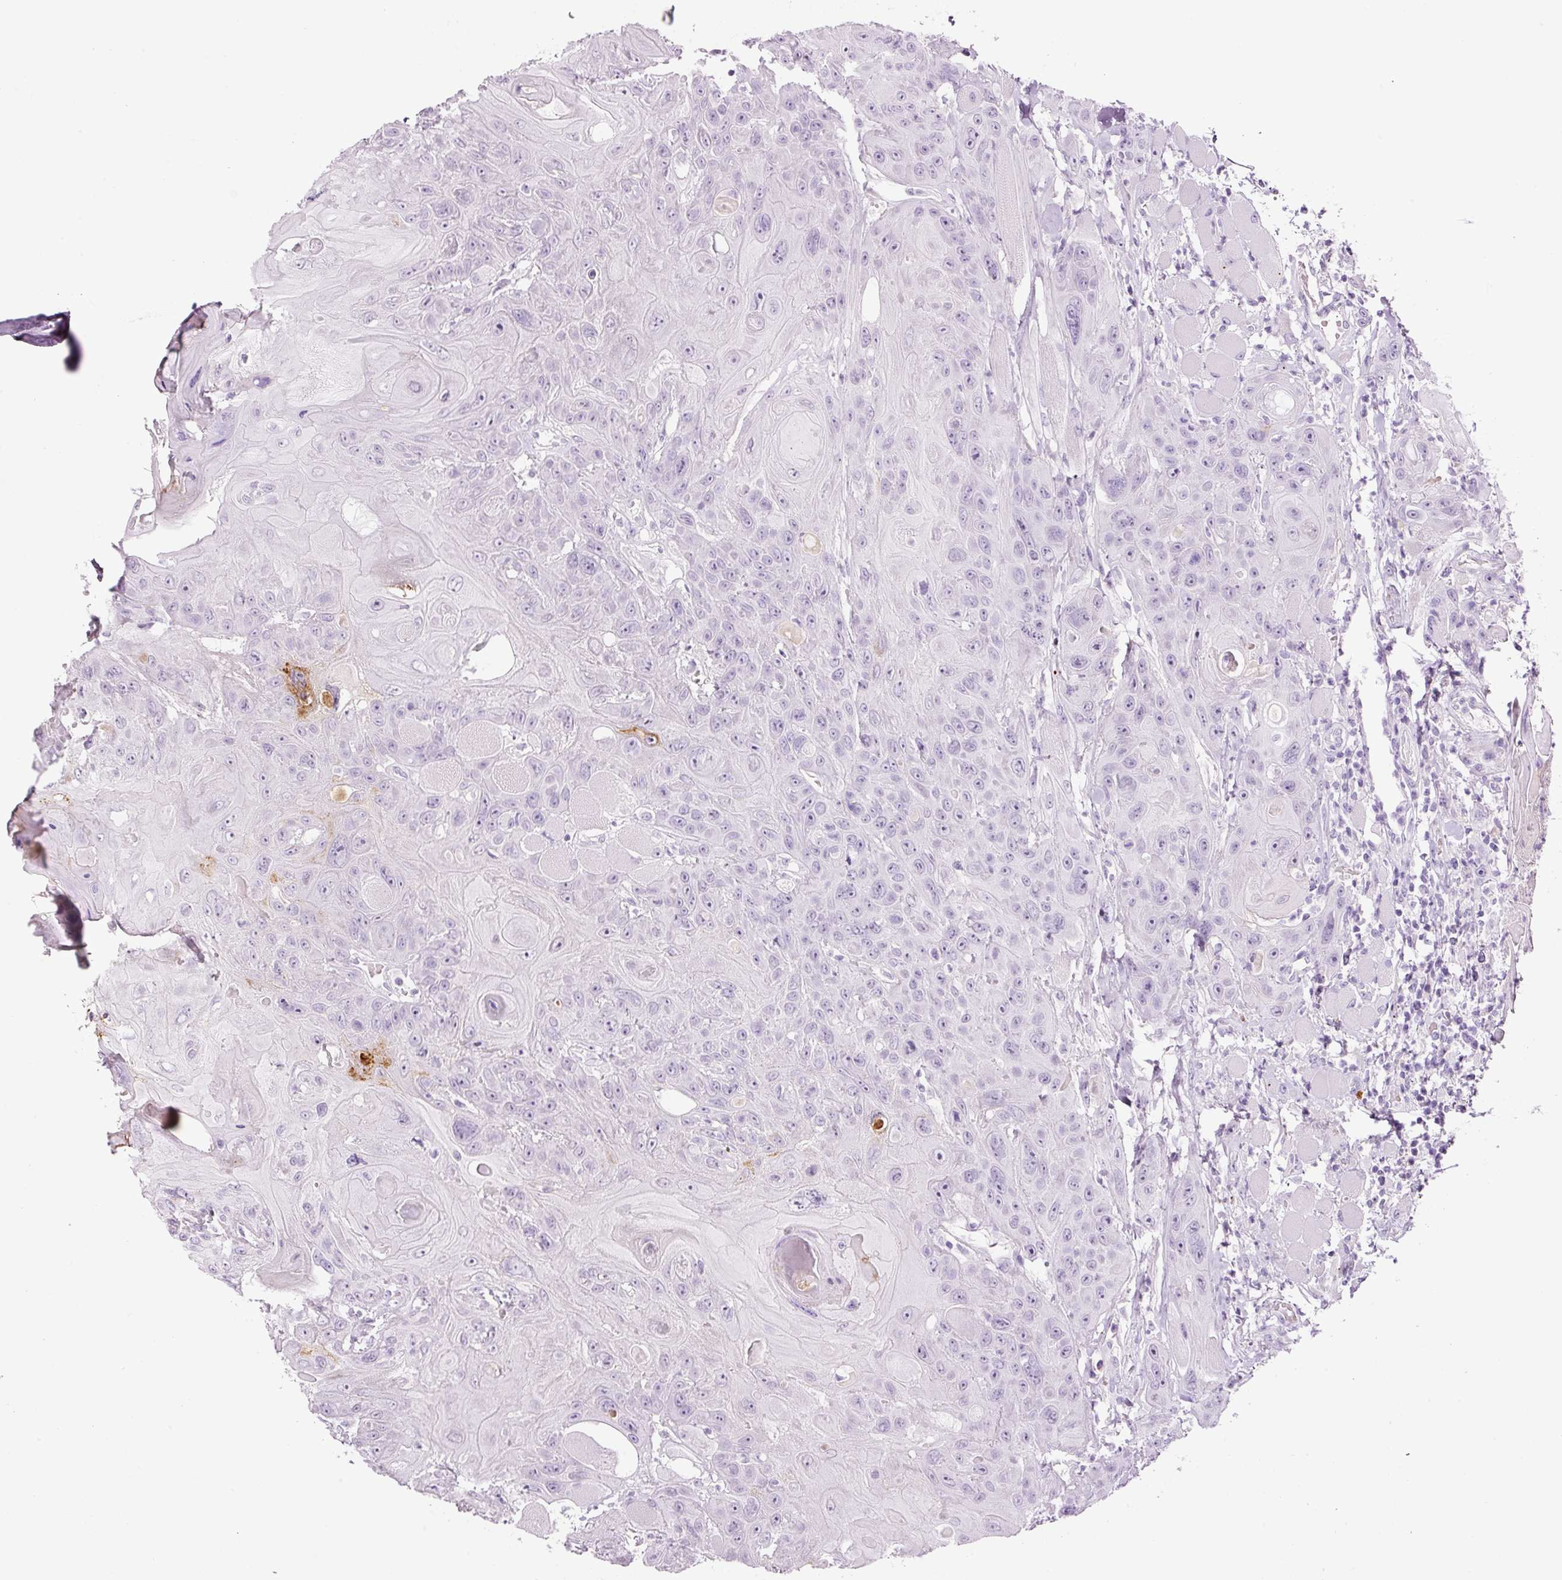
{"staining": {"intensity": "negative", "quantity": "none", "location": "none"}, "tissue": "head and neck cancer", "cell_type": "Tumor cells", "image_type": "cancer", "snomed": [{"axis": "morphology", "description": "Squamous cell carcinoma, NOS"}, {"axis": "topography", "description": "Head-Neck"}], "caption": "IHC photomicrograph of neoplastic tissue: human head and neck cancer stained with DAB (3,3'-diaminobenzidine) exhibits no significant protein positivity in tumor cells. (Stains: DAB (3,3'-diaminobenzidine) immunohistochemistry with hematoxylin counter stain, Microscopy: brightfield microscopy at high magnification).", "gene": "KLF1", "patient": {"sex": "female", "age": 59}}